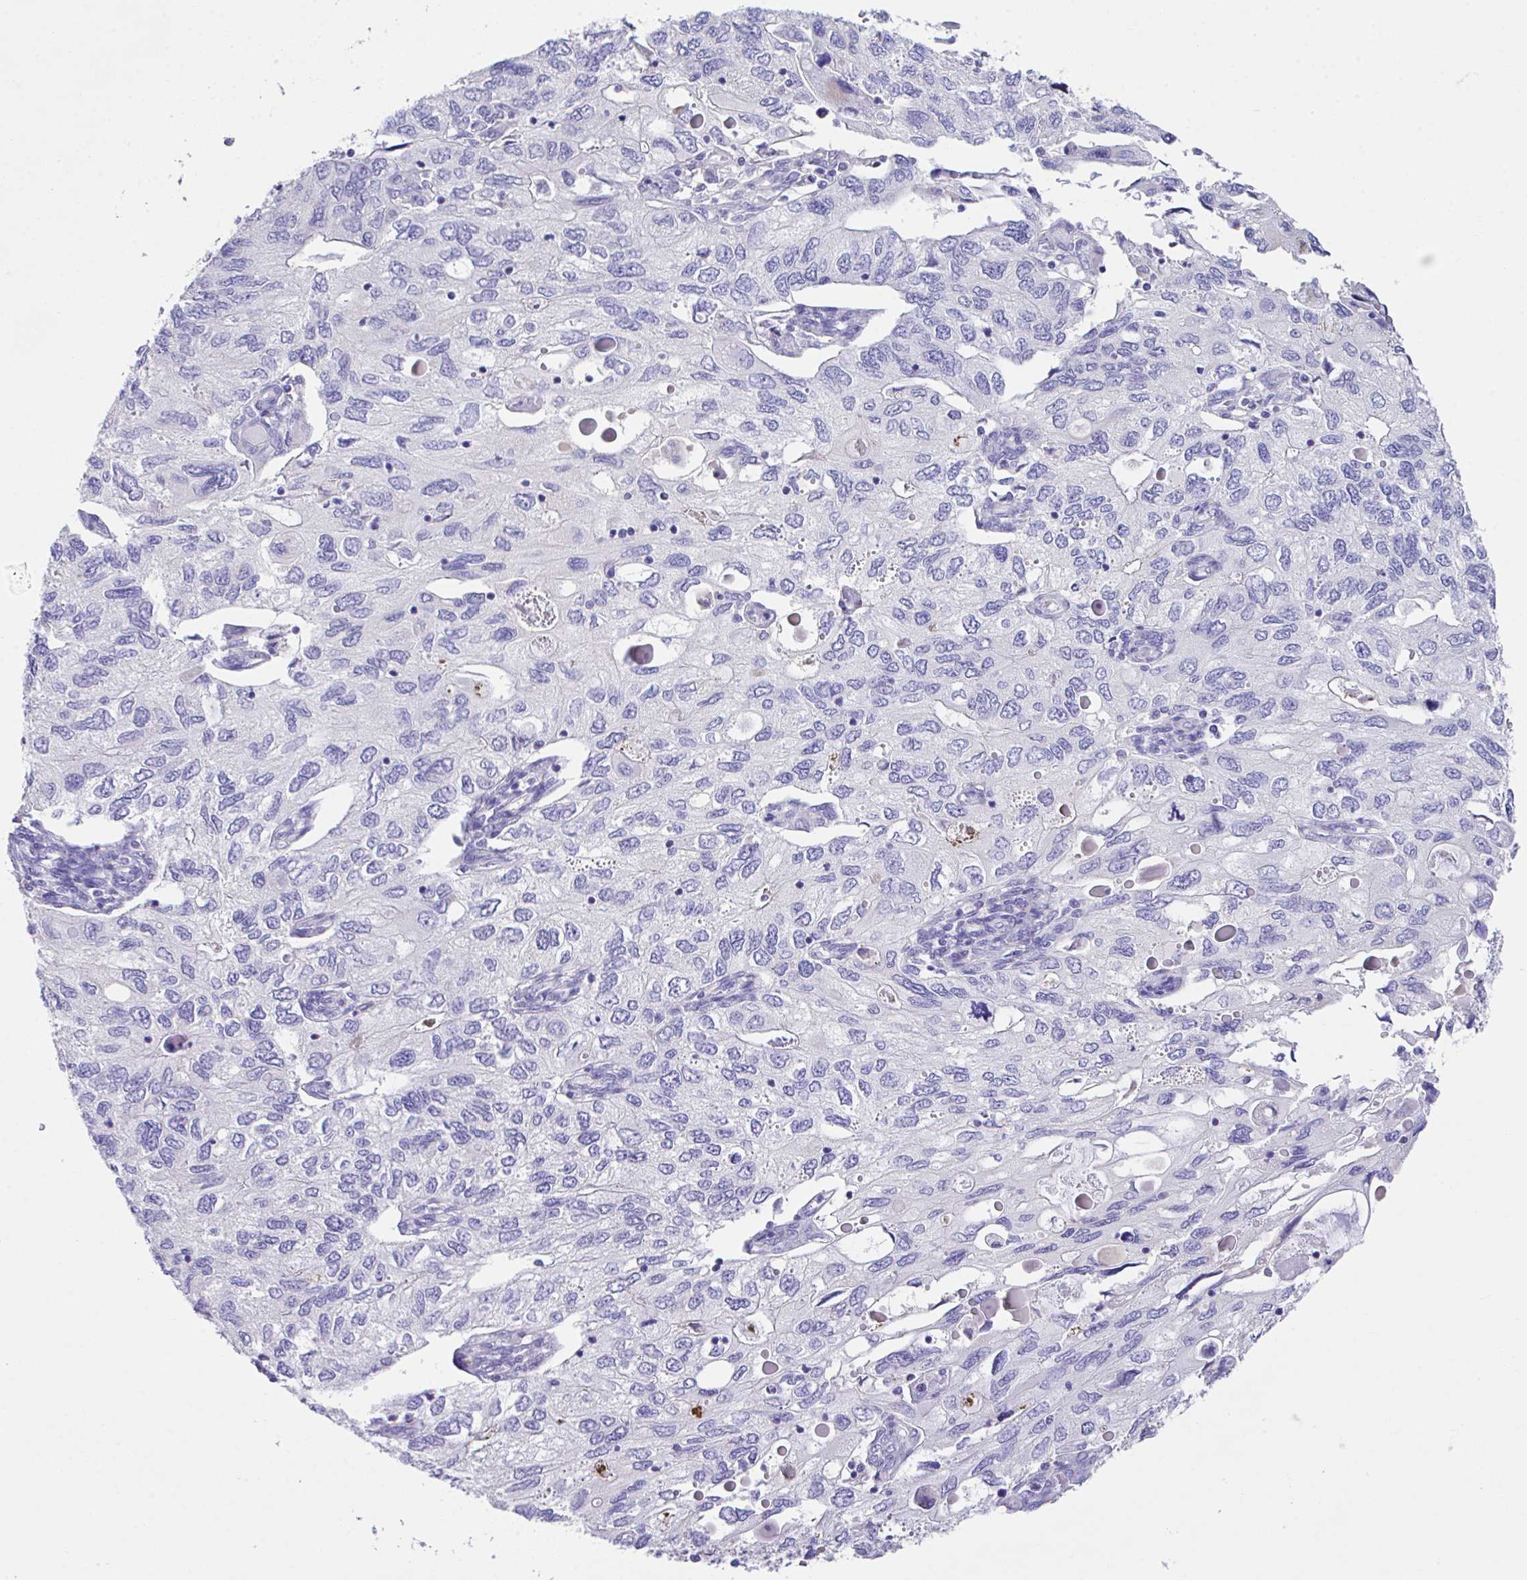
{"staining": {"intensity": "negative", "quantity": "none", "location": "none"}, "tissue": "endometrial cancer", "cell_type": "Tumor cells", "image_type": "cancer", "snomed": [{"axis": "morphology", "description": "Carcinoma, NOS"}, {"axis": "topography", "description": "Uterus"}], "caption": "Protein analysis of carcinoma (endometrial) demonstrates no significant expression in tumor cells. (DAB IHC visualized using brightfield microscopy, high magnification).", "gene": "SLC16A6", "patient": {"sex": "female", "age": 76}}